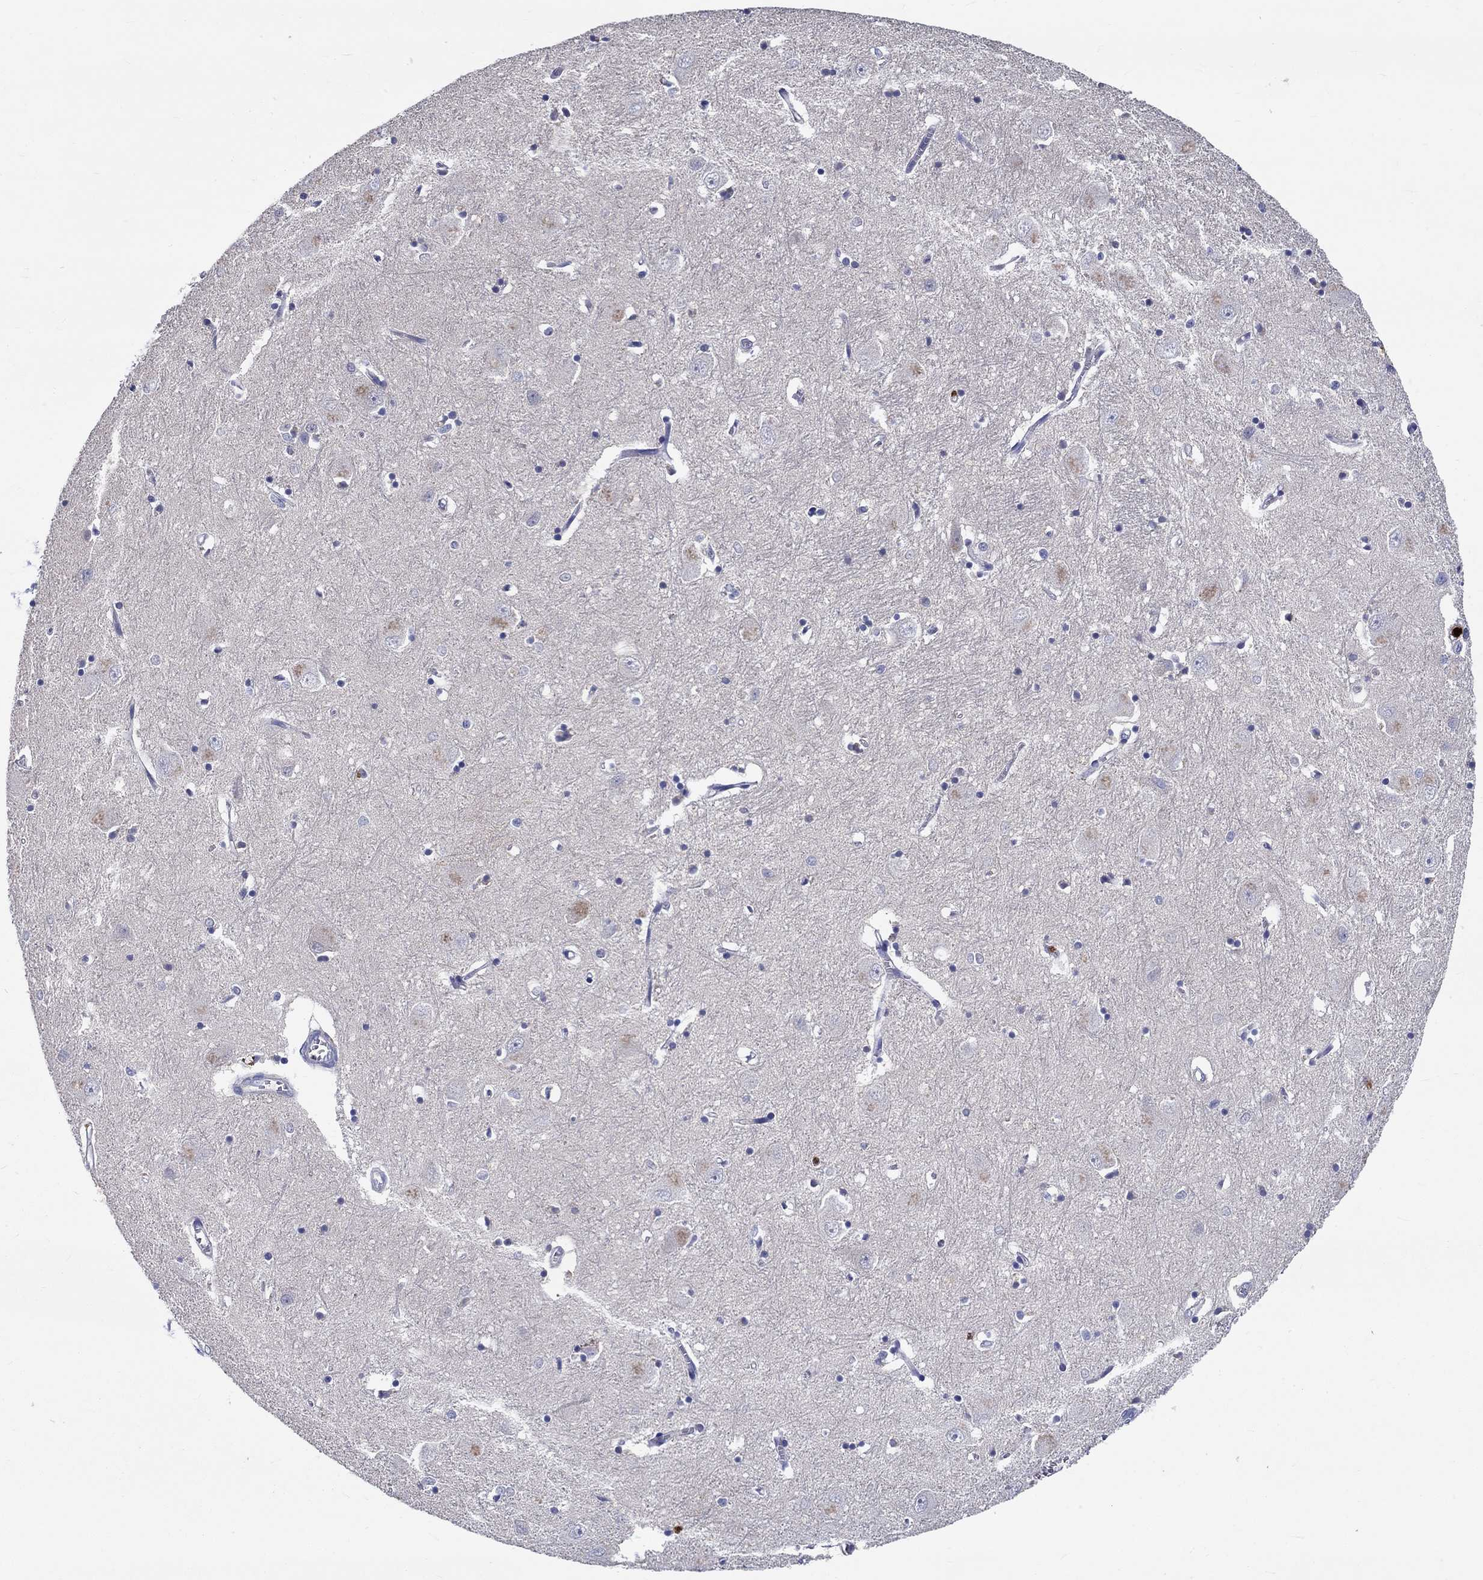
{"staining": {"intensity": "negative", "quantity": "none", "location": "none"}, "tissue": "caudate", "cell_type": "Glial cells", "image_type": "normal", "snomed": [{"axis": "morphology", "description": "Normal tissue, NOS"}, {"axis": "topography", "description": "Lateral ventricle wall"}], "caption": "Image shows no significant protein expression in glial cells of normal caudate.", "gene": "CHIT1", "patient": {"sex": "male", "age": 54}}